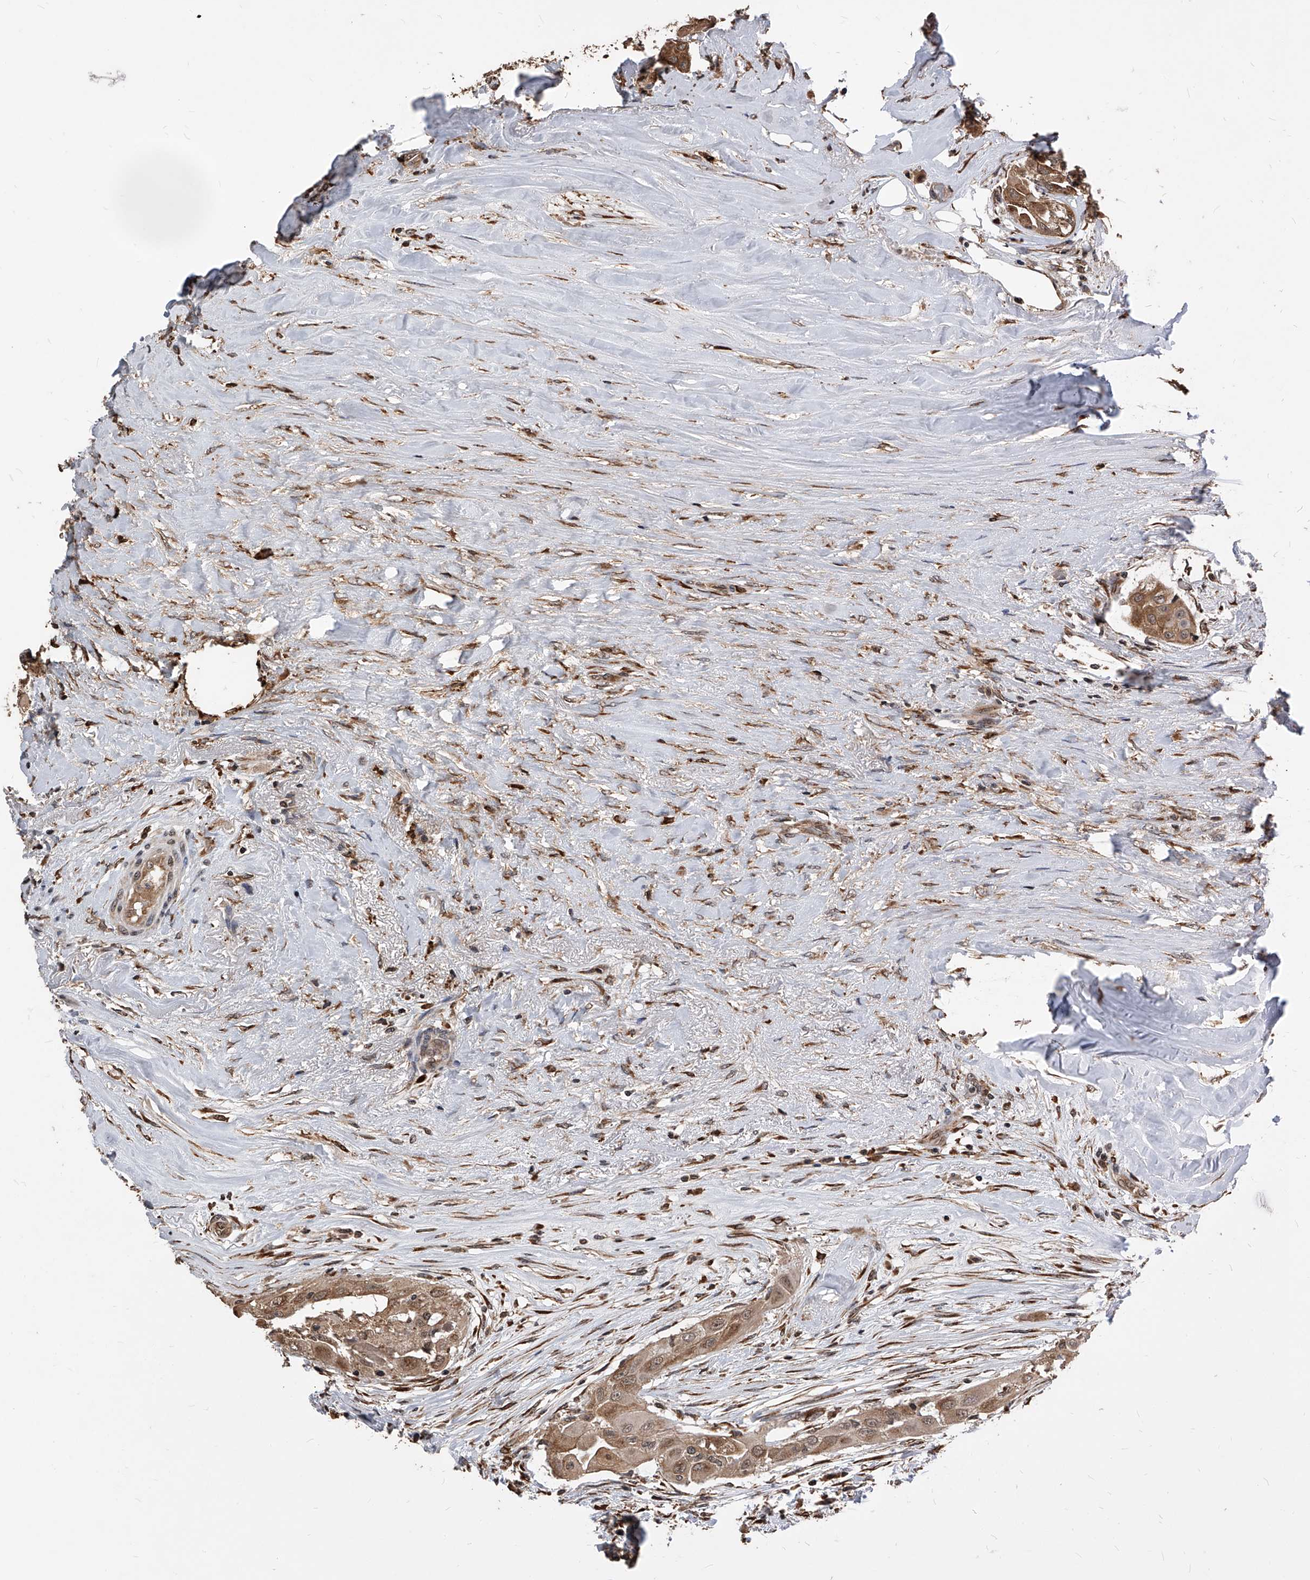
{"staining": {"intensity": "moderate", "quantity": ">75%", "location": "cytoplasmic/membranous"}, "tissue": "thyroid cancer", "cell_type": "Tumor cells", "image_type": "cancer", "snomed": [{"axis": "morphology", "description": "Papillary adenocarcinoma, NOS"}, {"axis": "topography", "description": "Thyroid gland"}], "caption": "Moderate cytoplasmic/membranous staining for a protein is appreciated in about >75% of tumor cells of papillary adenocarcinoma (thyroid) using IHC.", "gene": "ID1", "patient": {"sex": "female", "age": 59}}